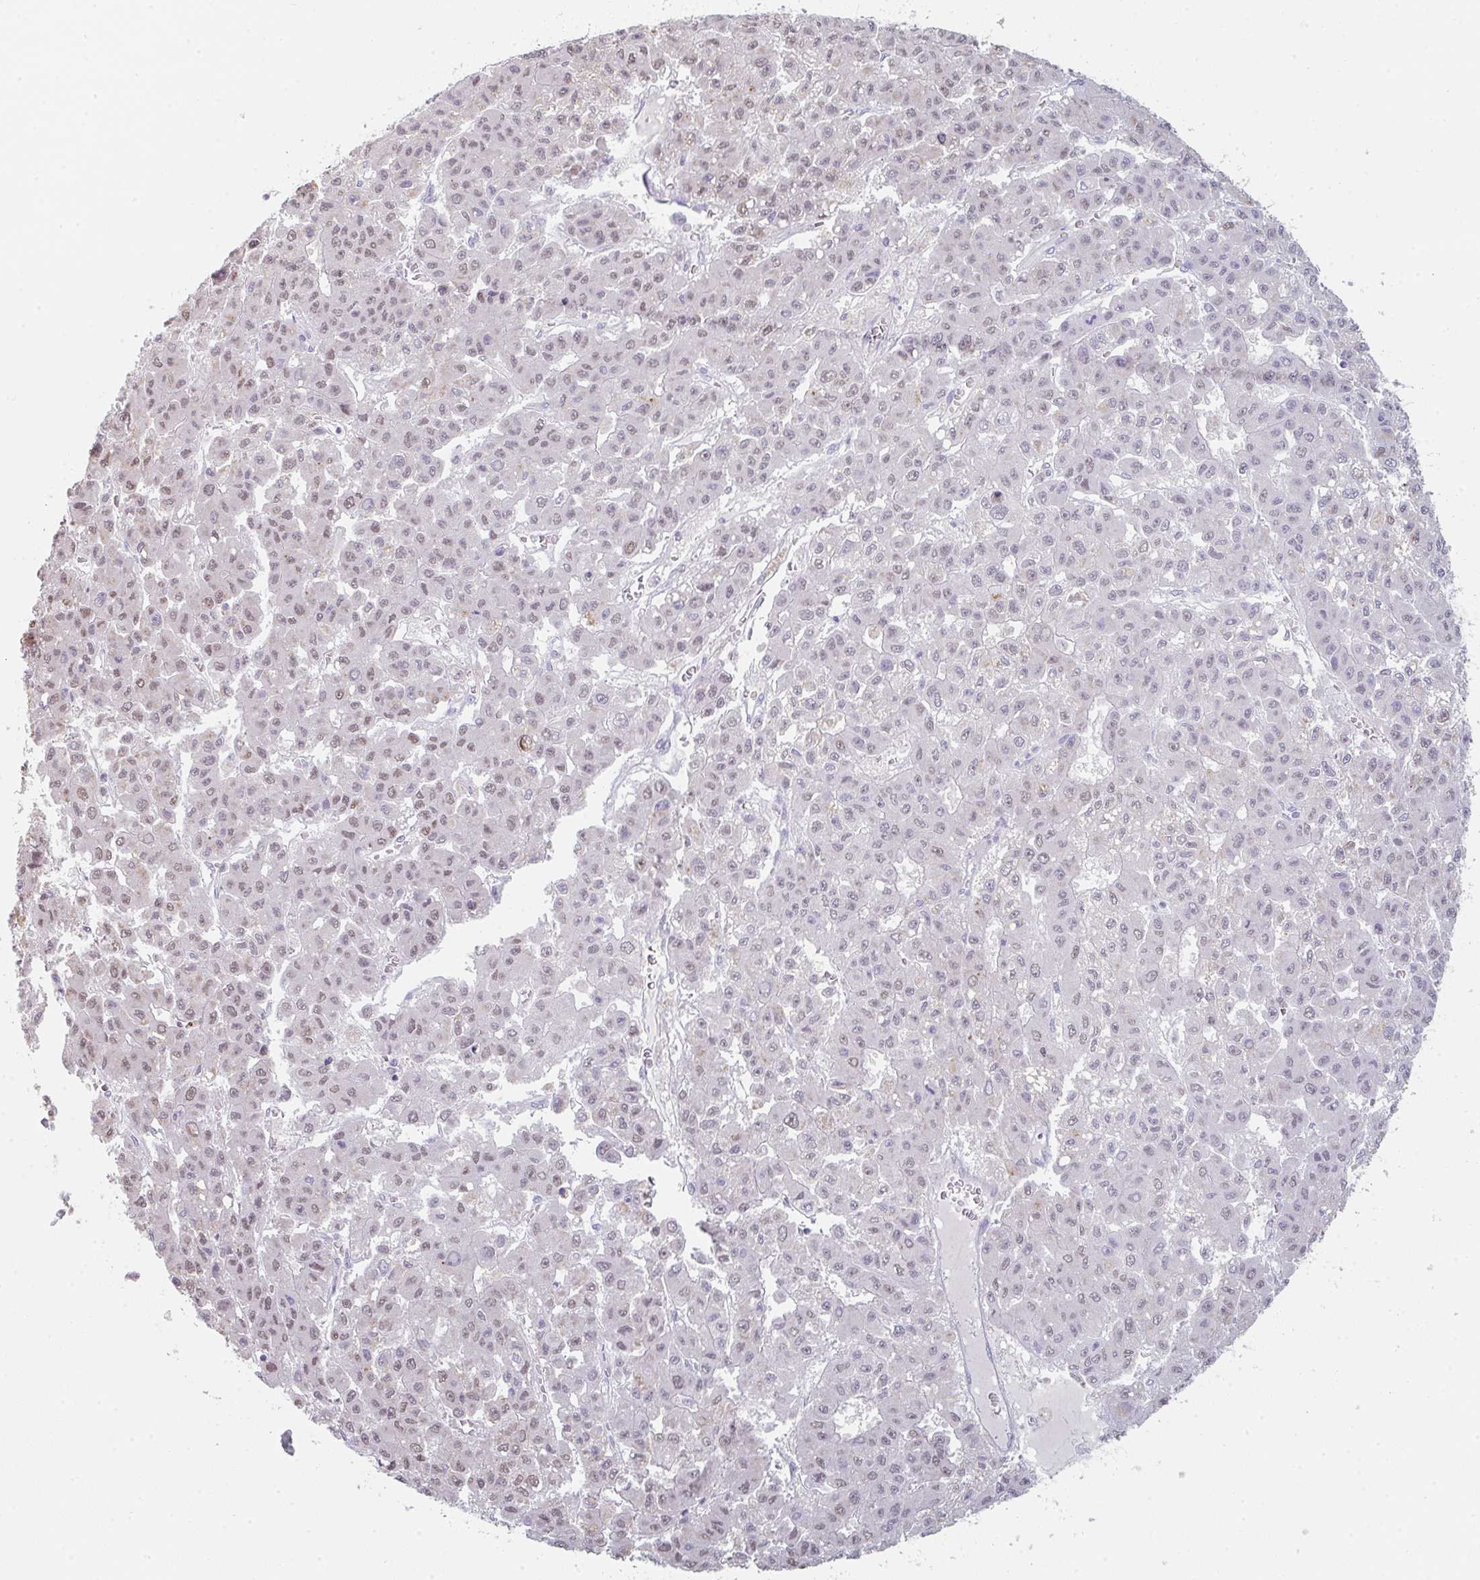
{"staining": {"intensity": "weak", "quantity": ">75%", "location": "nuclear"}, "tissue": "liver cancer", "cell_type": "Tumor cells", "image_type": "cancer", "snomed": [{"axis": "morphology", "description": "Carcinoma, Hepatocellular, NOS"}, {"axis": "topography", "description": "Liver"}], "caption": "Immunohistochemical staining of liver cancer (hepatocellular carcinoma) shows low levels of weak nuclear protein positivity in approximately >75% of tumor cells. Using DAB (brown) and hematoxylin (blue) stains, captured at high magnification using brightfield microscopy.", "gene": "RUBCN", "patient": {"sex": "male", "age": 70}}